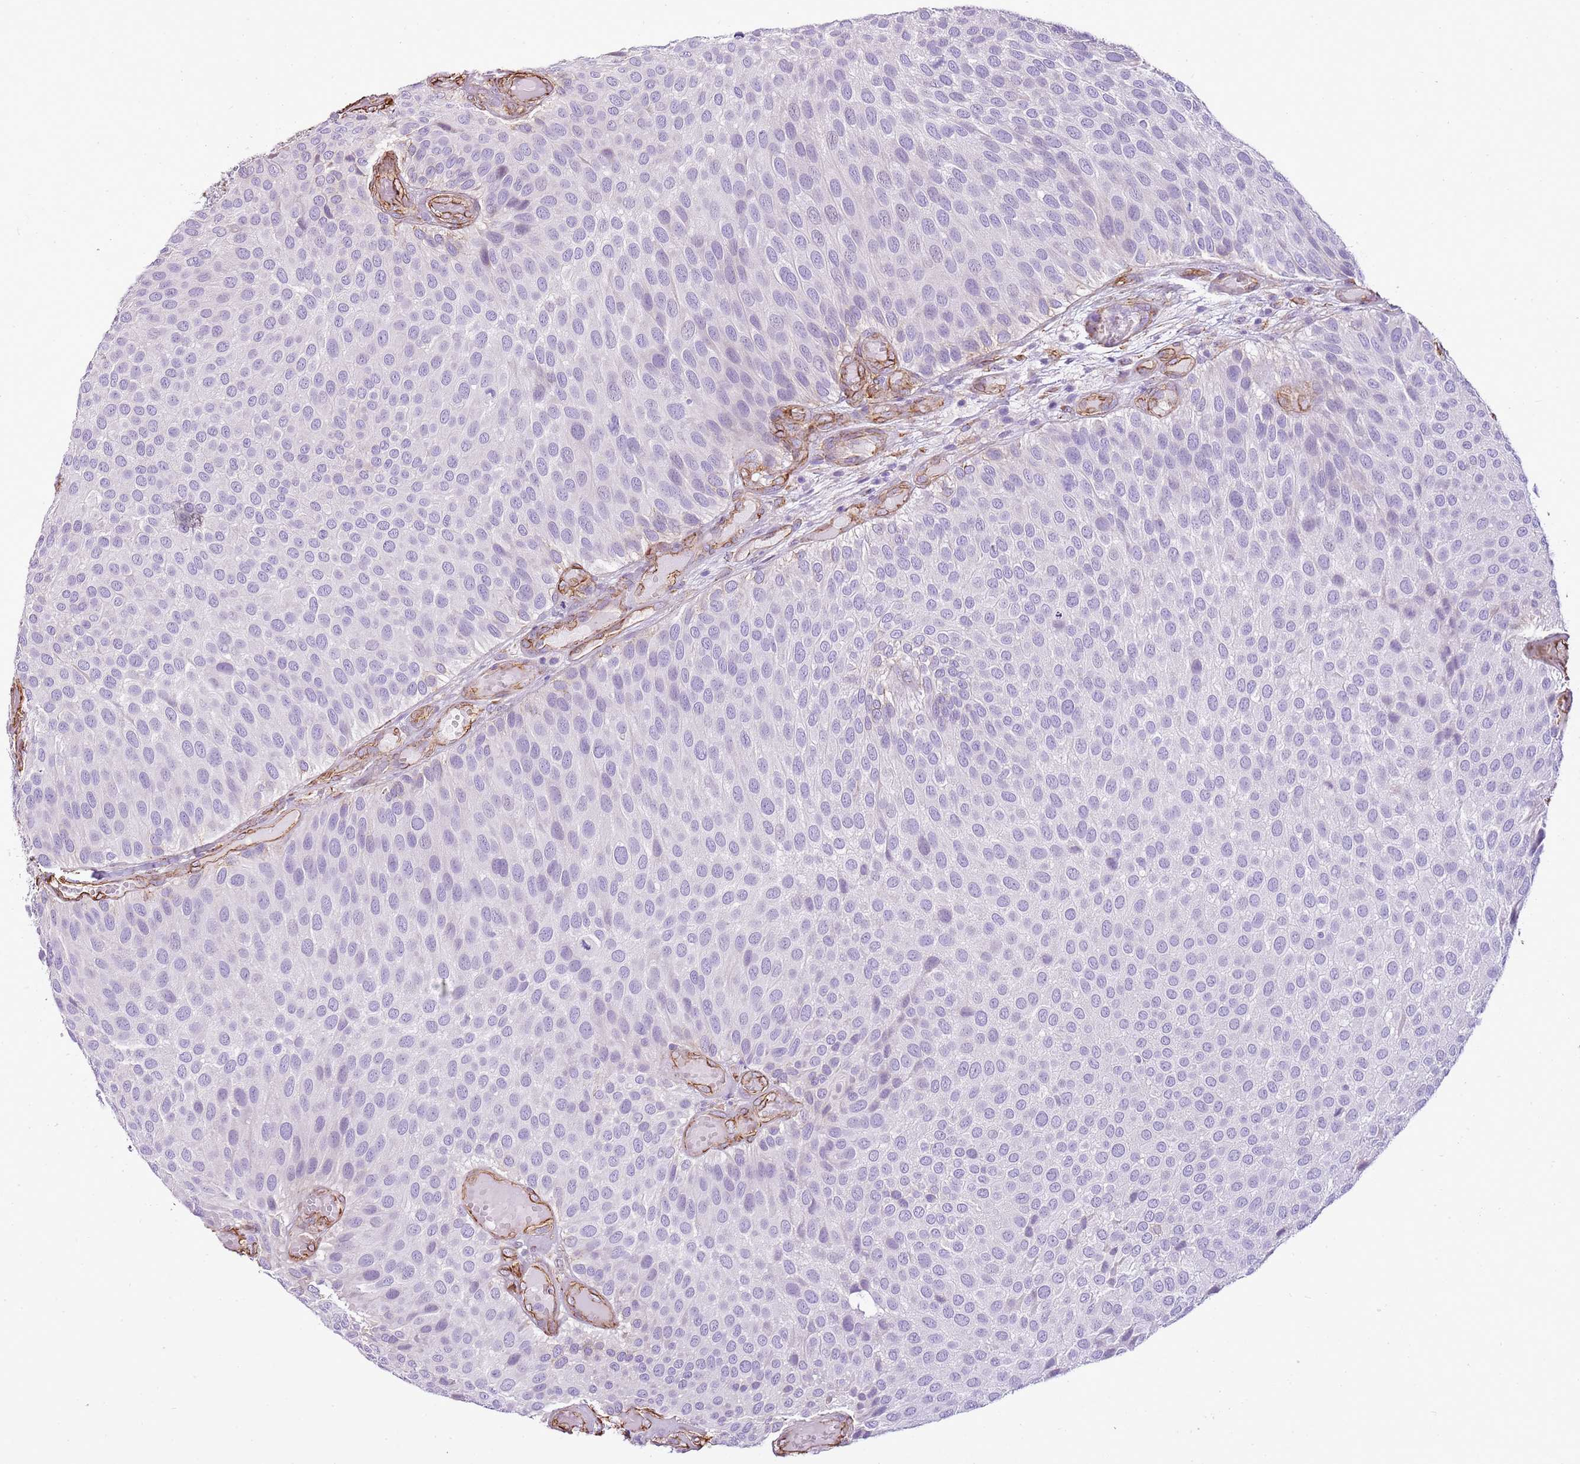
{"staining": {"intensity": "negative", "quantity": "none", "location": "none"}, "tissue": "urothelial cancer", "cell_type": "Tumor cells", "image_type": "cancer", "snomed": [{"axis": "morphology", "description": "Urothelial carcinoma, Low grade"}, {"axis": "topography", "description": "Urinary bladder"}], "caption": "Tumor cells are negative for brown protein staining in urothelial cancer.", "gene": "CTDSPL", "patient": {"sex": "male", "age": 89}}